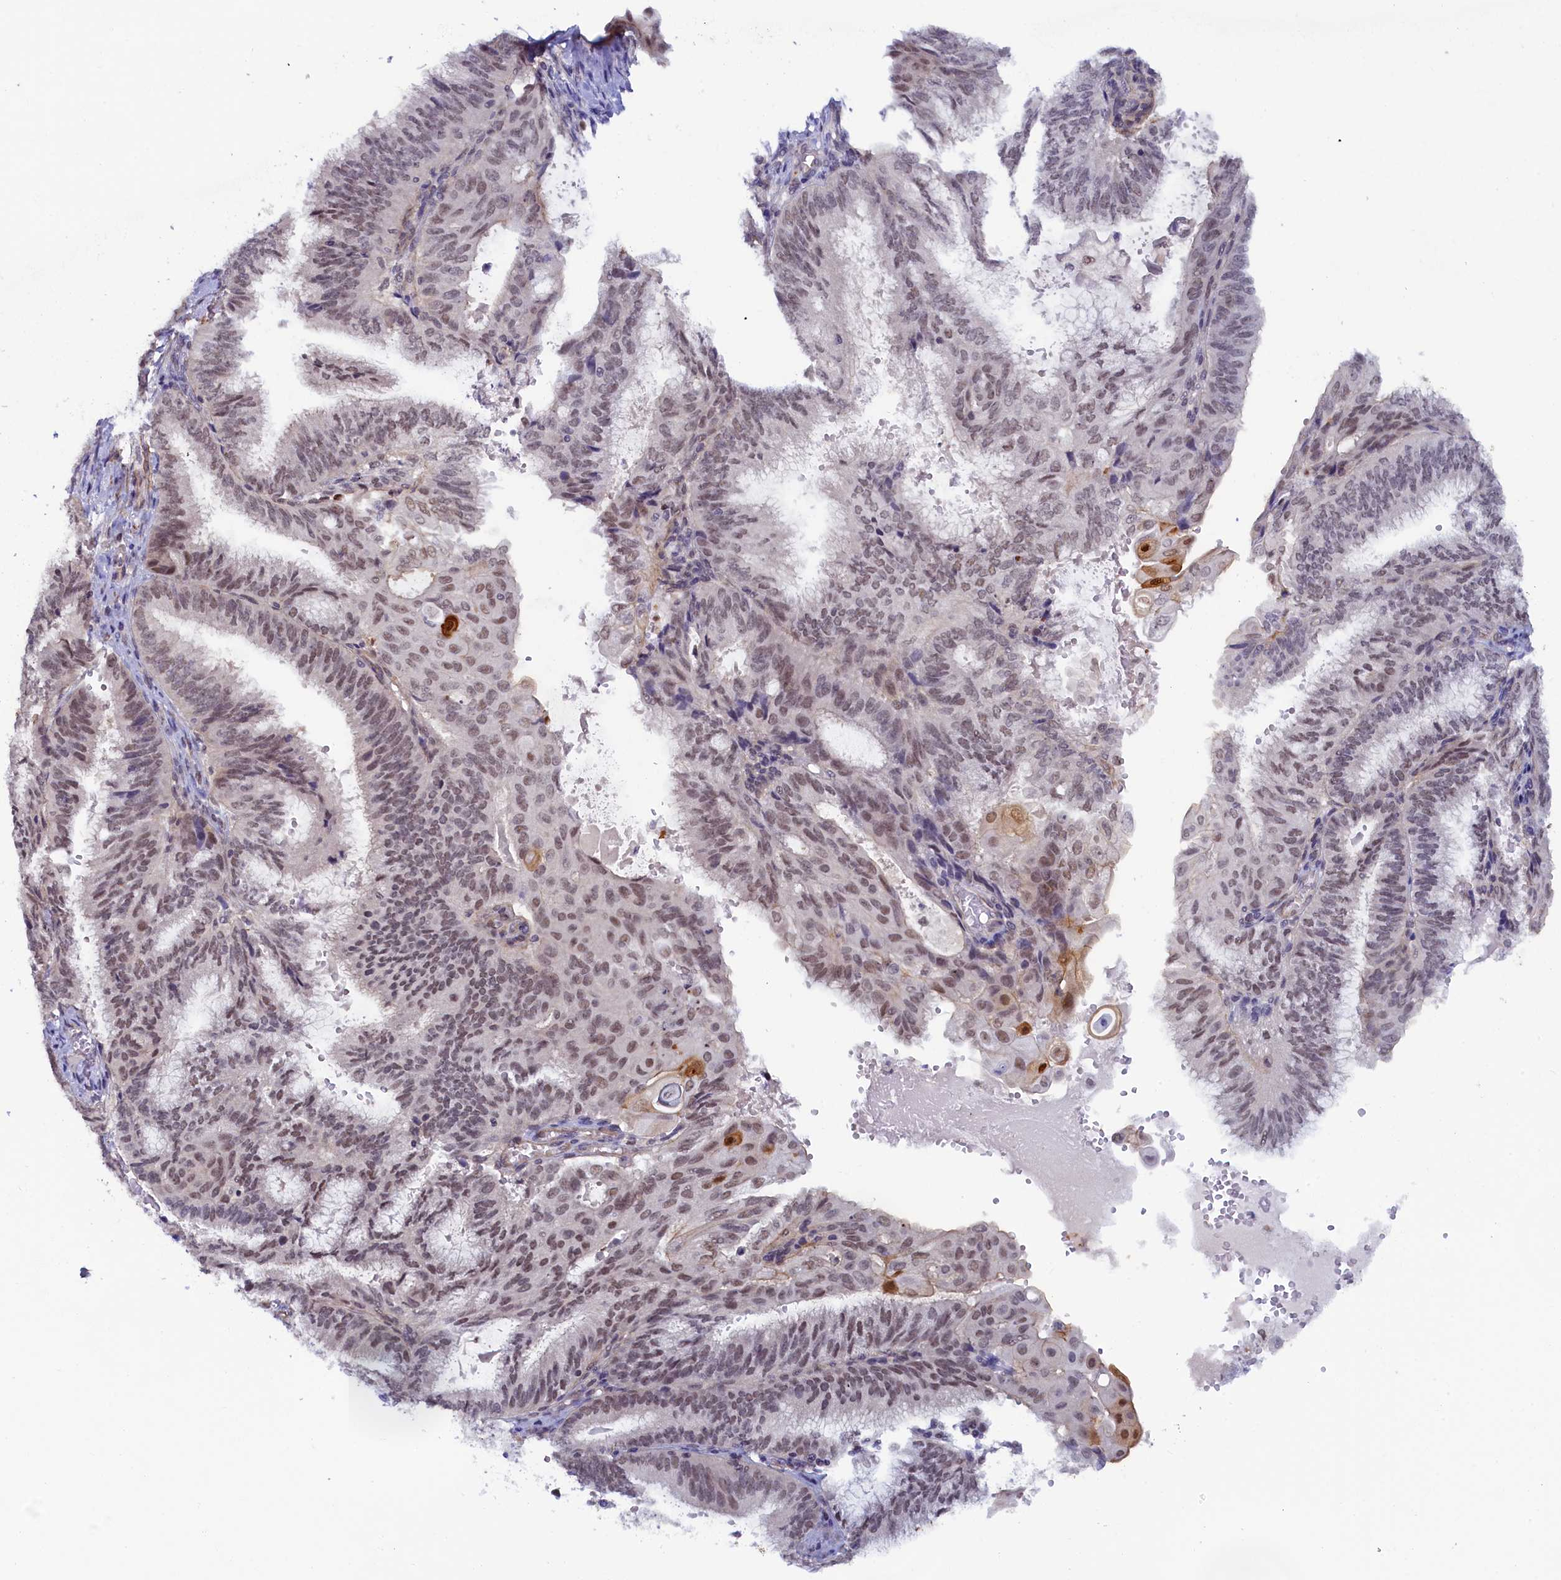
{"staining": {"intensity": "weak", "quantity": "25%-75%", "location": "nuclear"}, "tissue": "endometrial cancer", "cell_type": "Tumor cells", "image_type": "cancer", "snomed": [{"axis": "morphology", "description": "Adenocarcinoma, NOS"}, {"axis": "topography", "description": "Endometrium"}], "caption": "Protein staining reveals weak nuclear expression in about 25%-75% of tumor cells in endometrial adenocarcinoma.", "gene": "INTS14", "patient": {"sex": "female", "age": 49}}